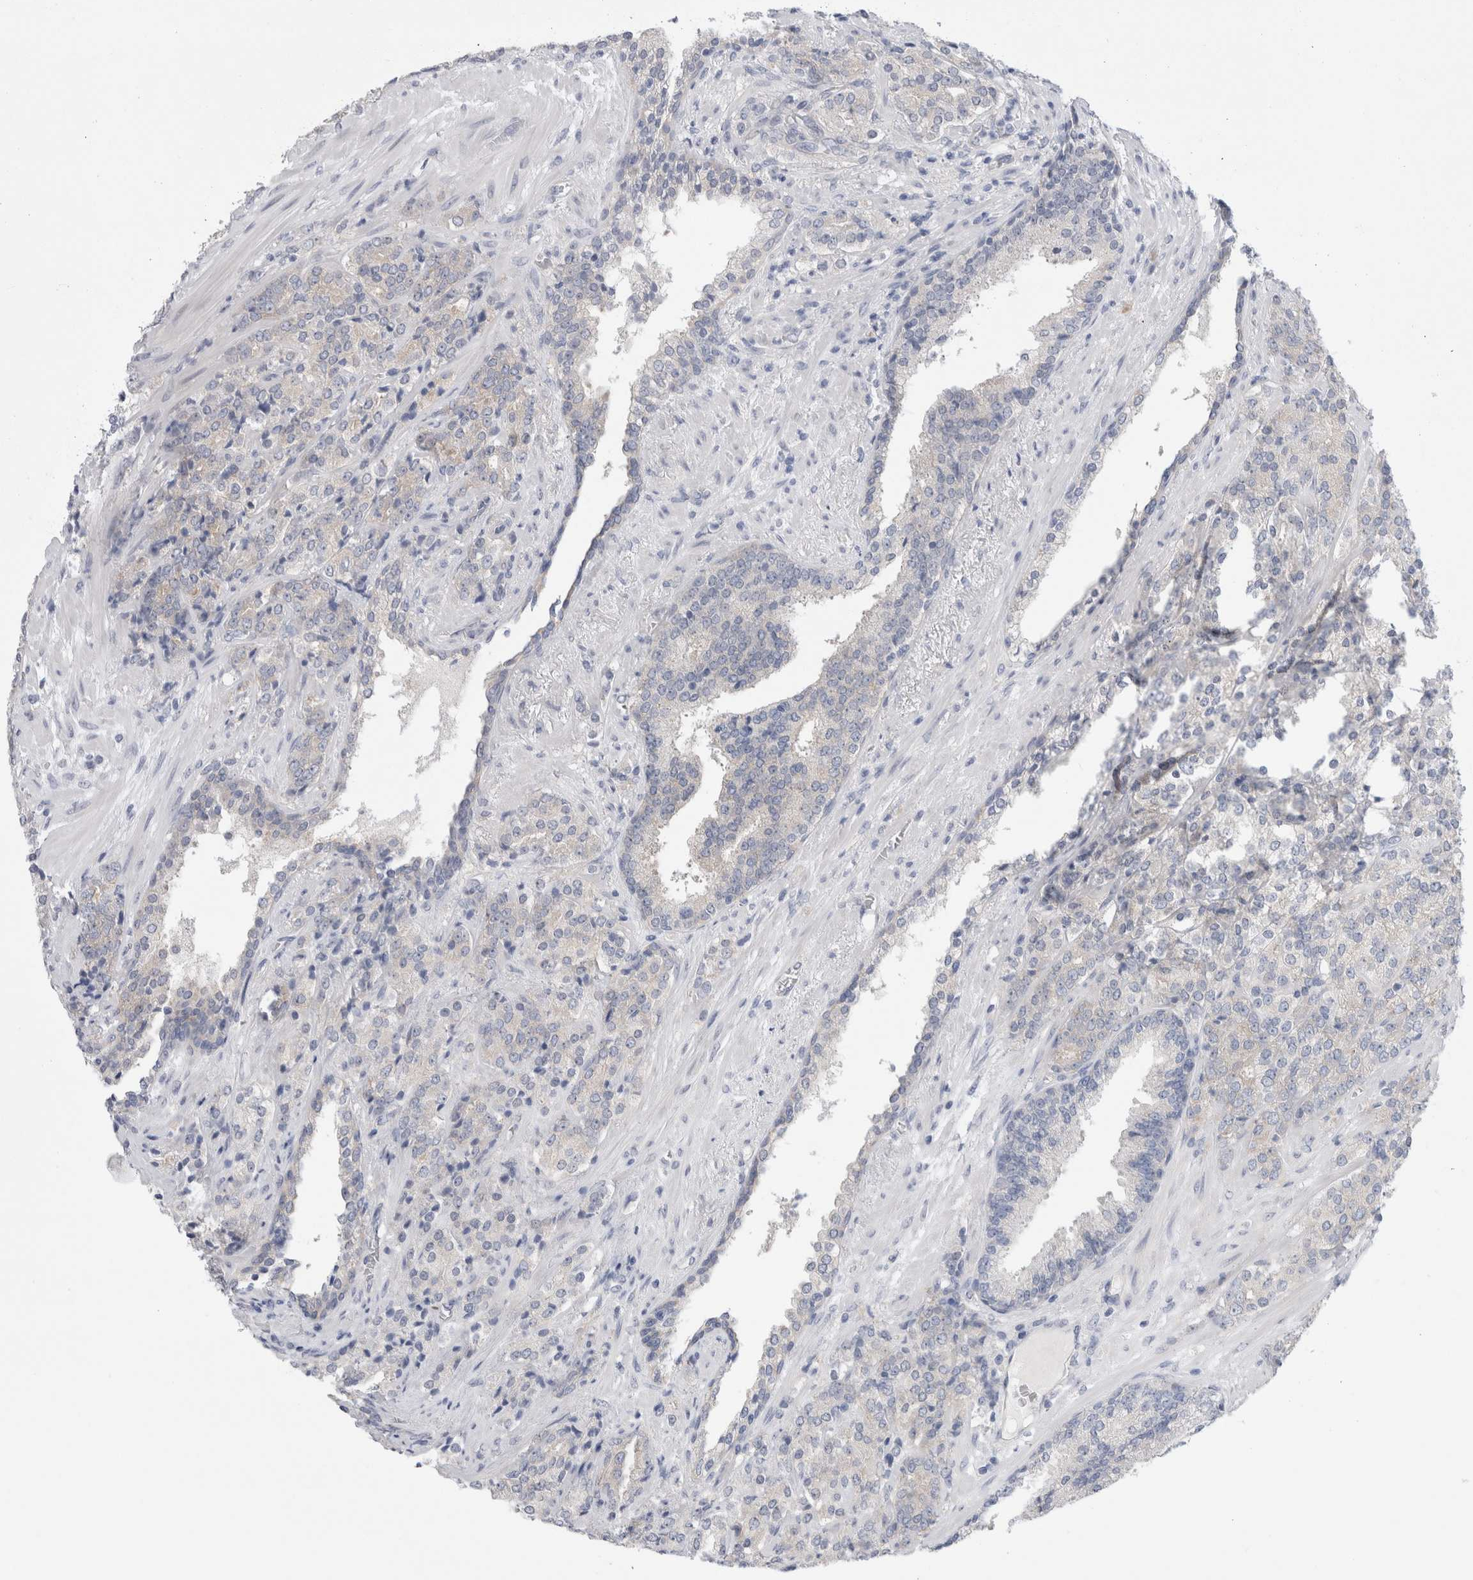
{"staining": {"intensity": "negative", "quantity": "none", "location": "none"}, "tissue": "prostate cancer", "cell_type": "Tumor cells", "image_type": "cancer", "snomed": [{"axis": "morphology", "description": "Adenocarcinoma, High grade"}, {"axis": "topography", "description": "Prostate"}], "caption": "Tumor cells are negative for protein expression in human prostate cancer (adenocarcinoma (high-grade)).", "gene": "WIPF2", "patient": {"sex": "male", "age": 71}}